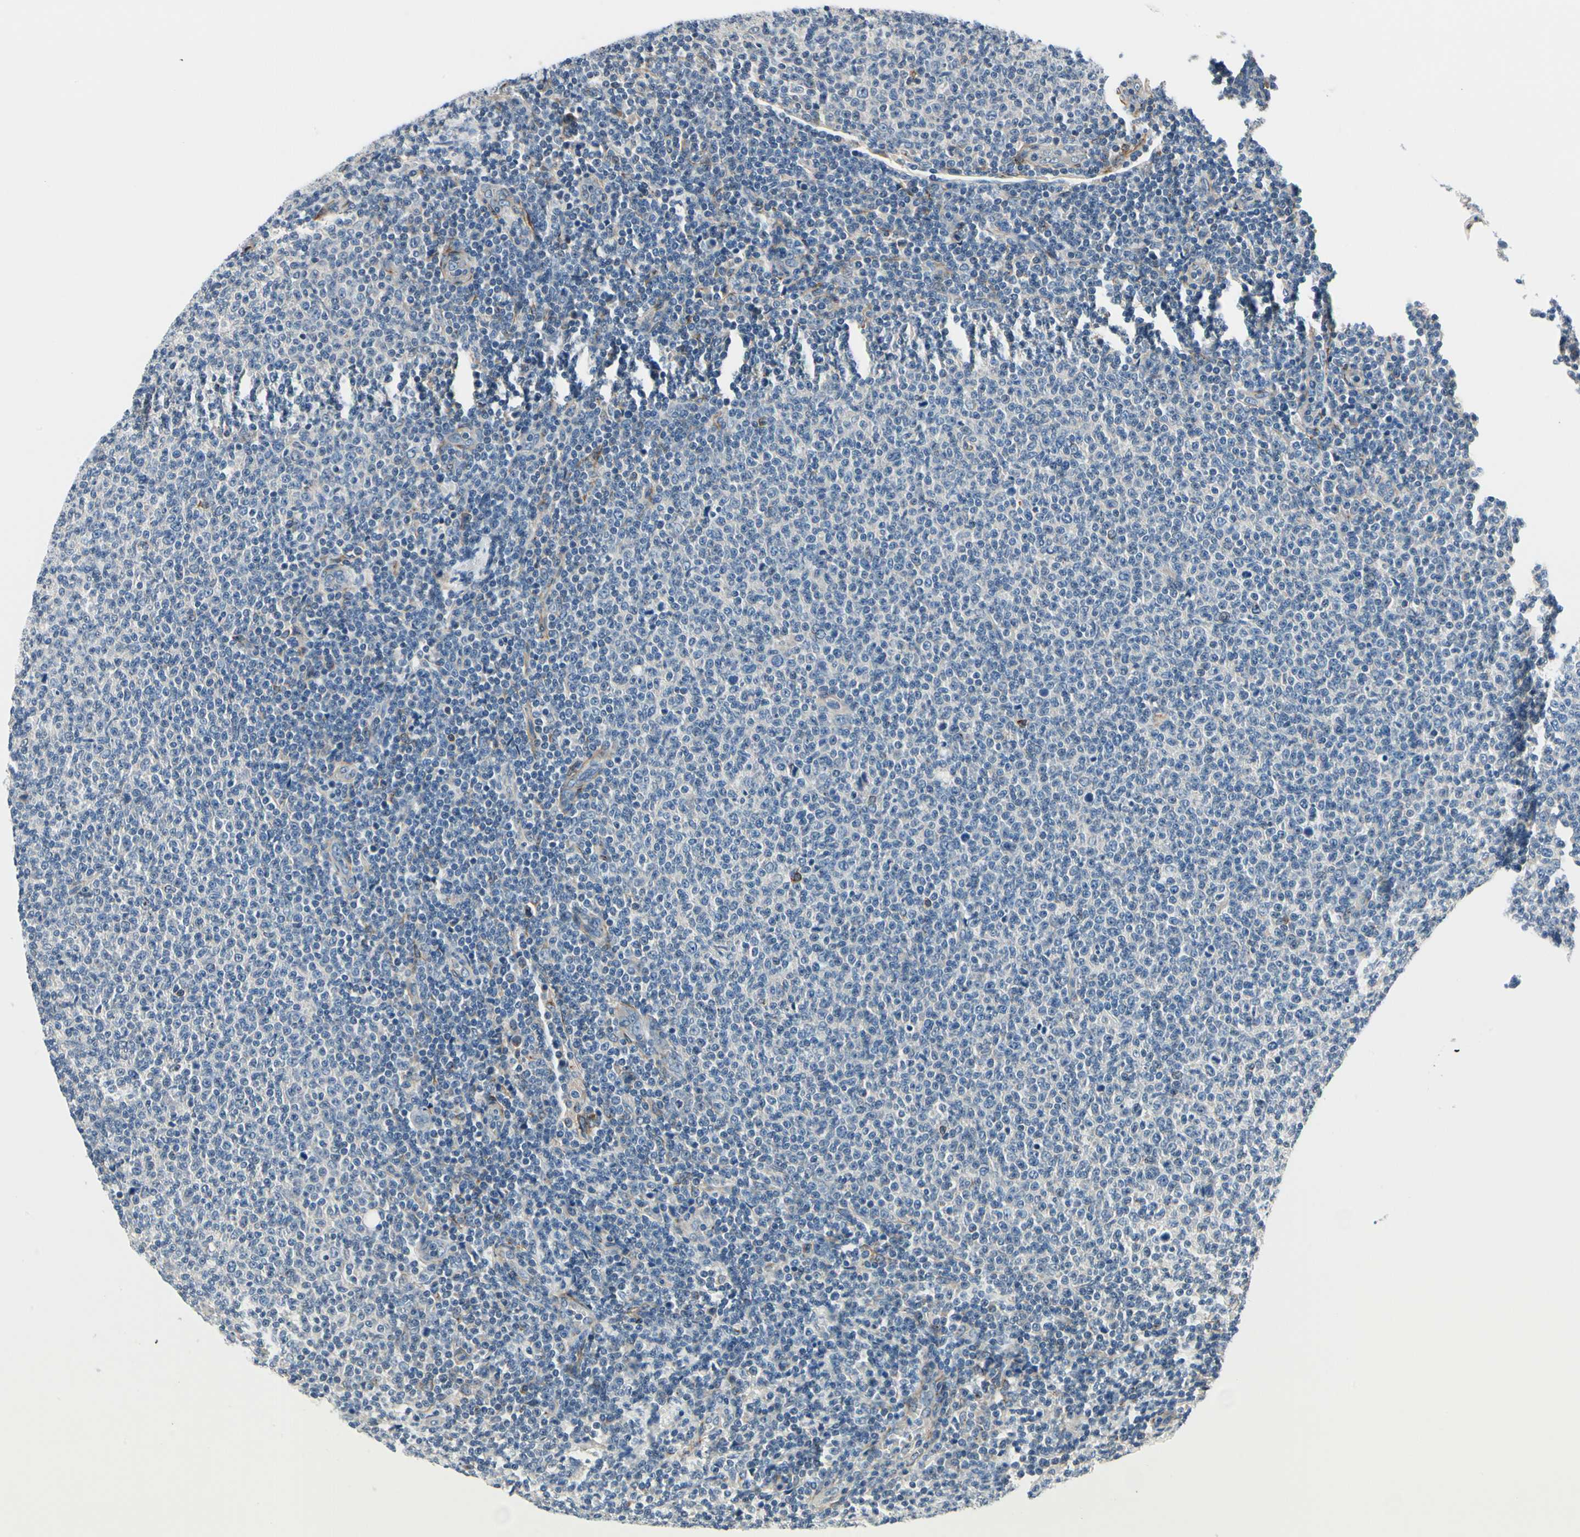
{"staining": {"intensity": "negative", "quantity": "none", "location": "none"}, "tissue": "lymphoma", "cell_type": "Tumor cells", "image_type": "cancer", "snomed": [{"axis": "morphology", "description": "Malignant lymphoma, non-Hodgkin's type, Low grade"}, {"axis": "topography", "description": "Lymph node"}], "caption": "Immunohistochemistry photomicrograph of neoplastic tissue: low-grade malignant lymphoma, non-Hodgkin's type stained with DAB (3,3'-diaminobenzidine) exhibits no significant protein expression in tumor cells.", "gene": "PRKAR2B", "patient": {"sex": "male", "age": 66}}